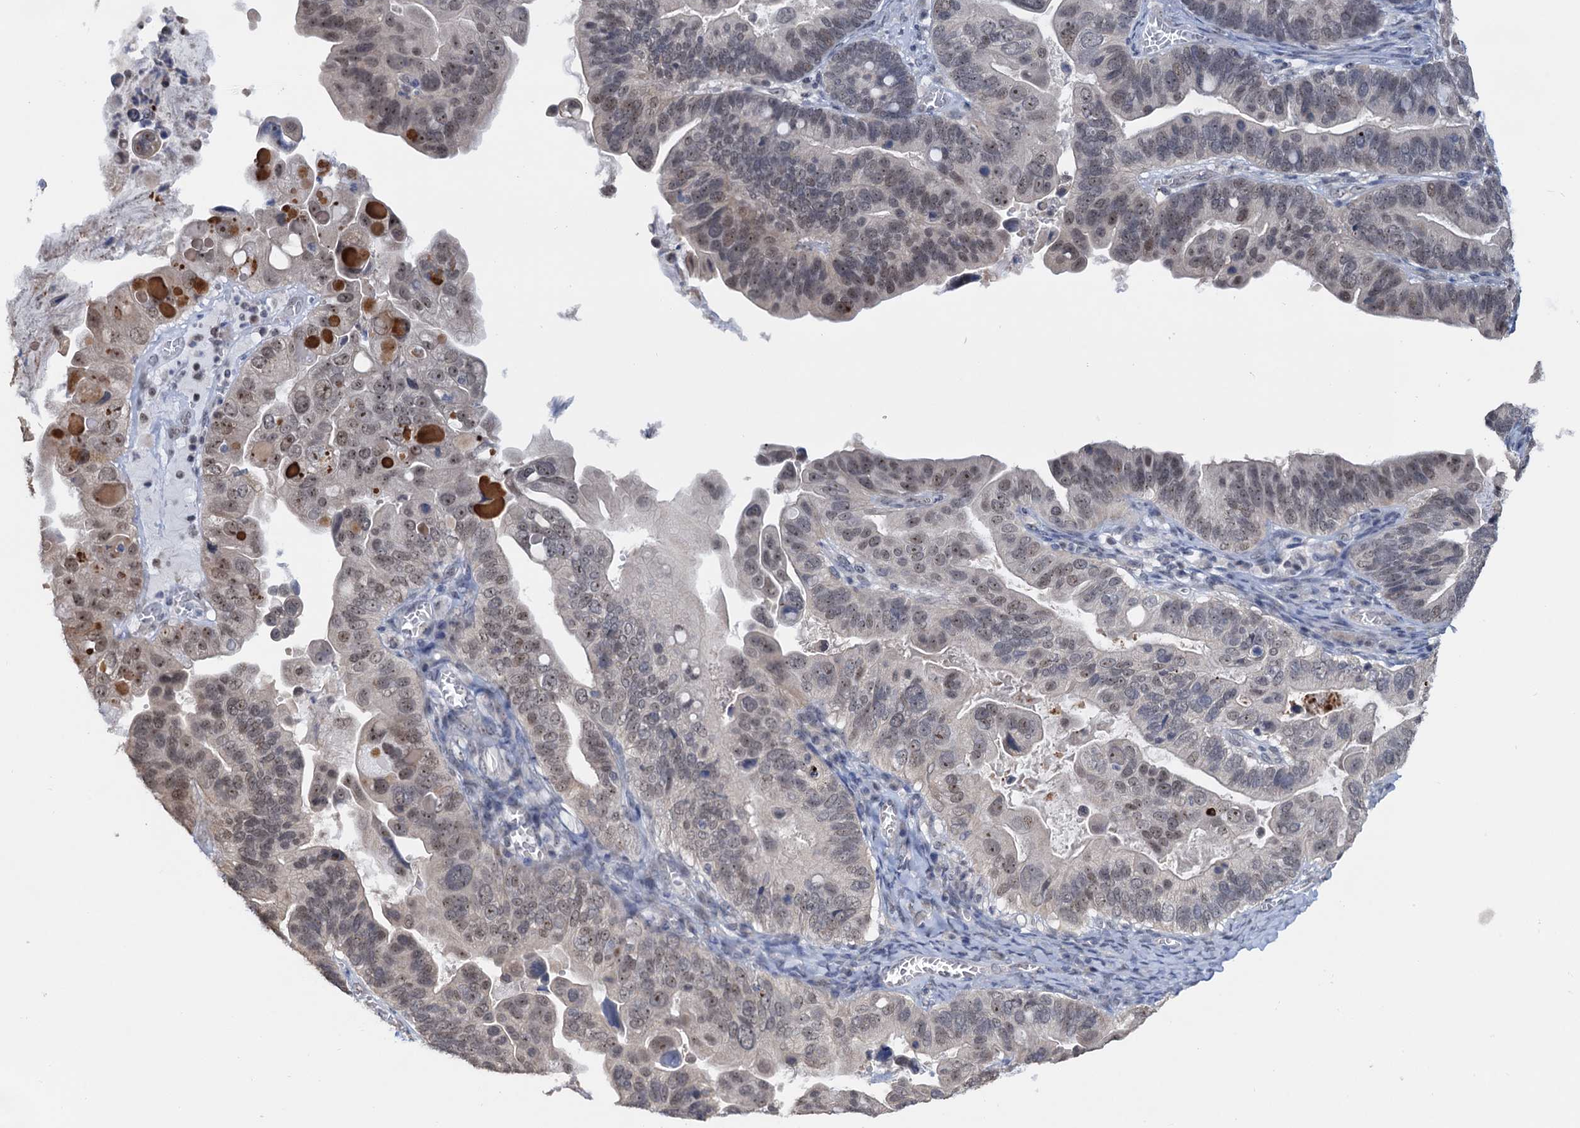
{"staining": {"intensity": "weak", "quantity": "25%-75%", "location": "nuclear"}, "tissue": "ovarian cancer", "cell_type": "Tumor cells", "image_type": "cancer", "snomed": [{"axis": "morphology", "description": "Cystadenocarcinoma, serous, NOS"}, {"axis": "topography", "description": "Ovary"}], "caption": "High-power microscopy captured an immunohistochemistry micrograph of serous cystadenocarcinoma (ovarian), revealing weak nuclear expression in approximately 25%-75% of tumor cells.", "gene": "NAT10", "patient": {"sex": "female", "age": 56}}